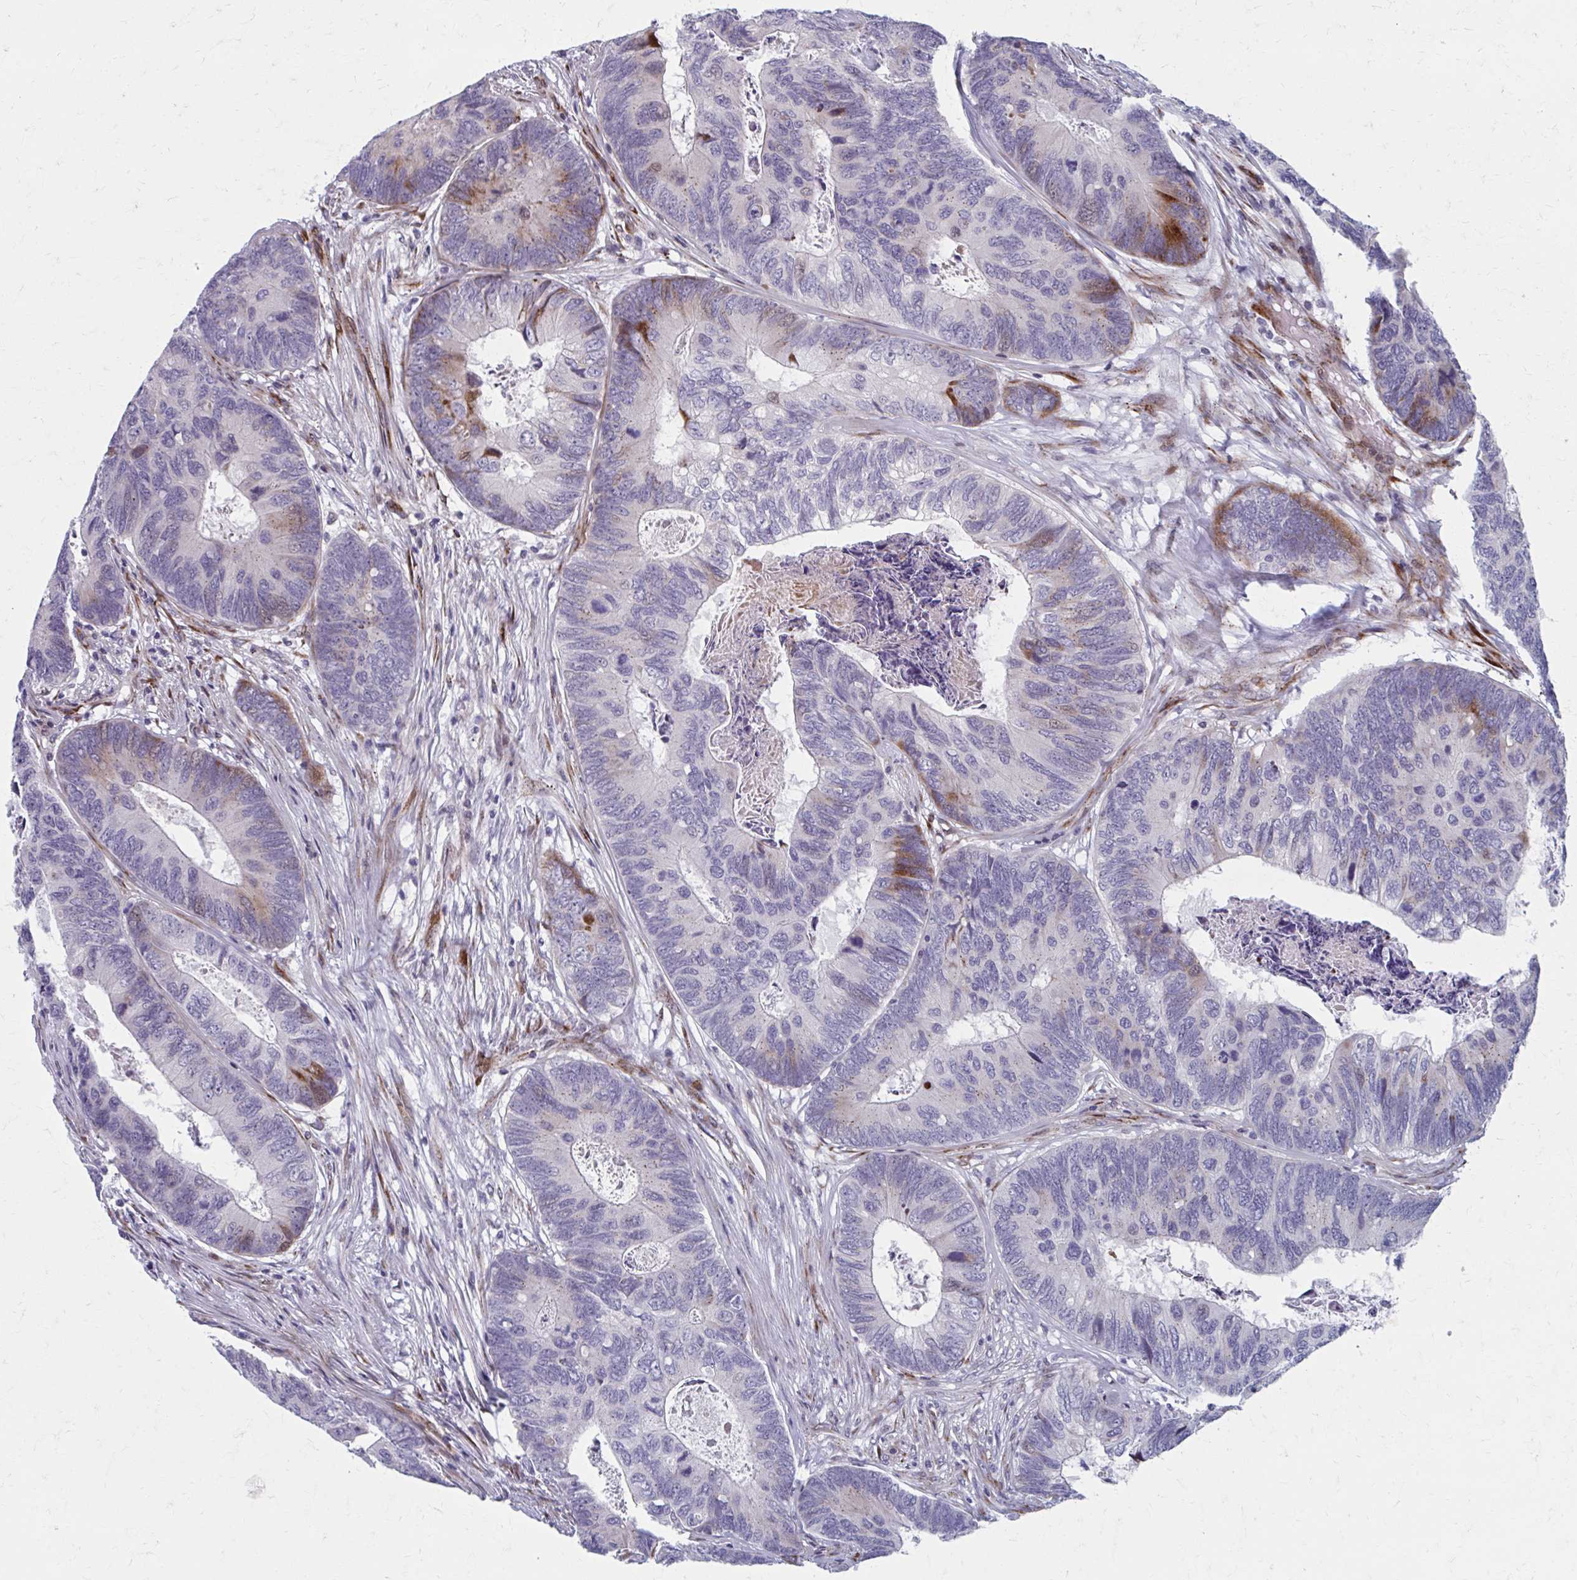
{"staining": {"intensity": "moderate", "quantity": "<25%", "location": "cytoplasmic/membranous"}, "tissue": "colorectal cancer", "cell_type": "Tumor cells", "image_type": "cancer", "snomed": [{"axis": "morphology", "description": "Adenocarcinoma, NOS"}, {"axis": "topography", "description": "Colon"}], "caption": "Protein analysis of colorectal cancer (adenocarcinoma) tissue reveals moderate cytoplasmic/membranous positivity in approximately <25% of tumor cells.", "gene": "OLFM2", "patient": {"sex": "female", "age": 67}}